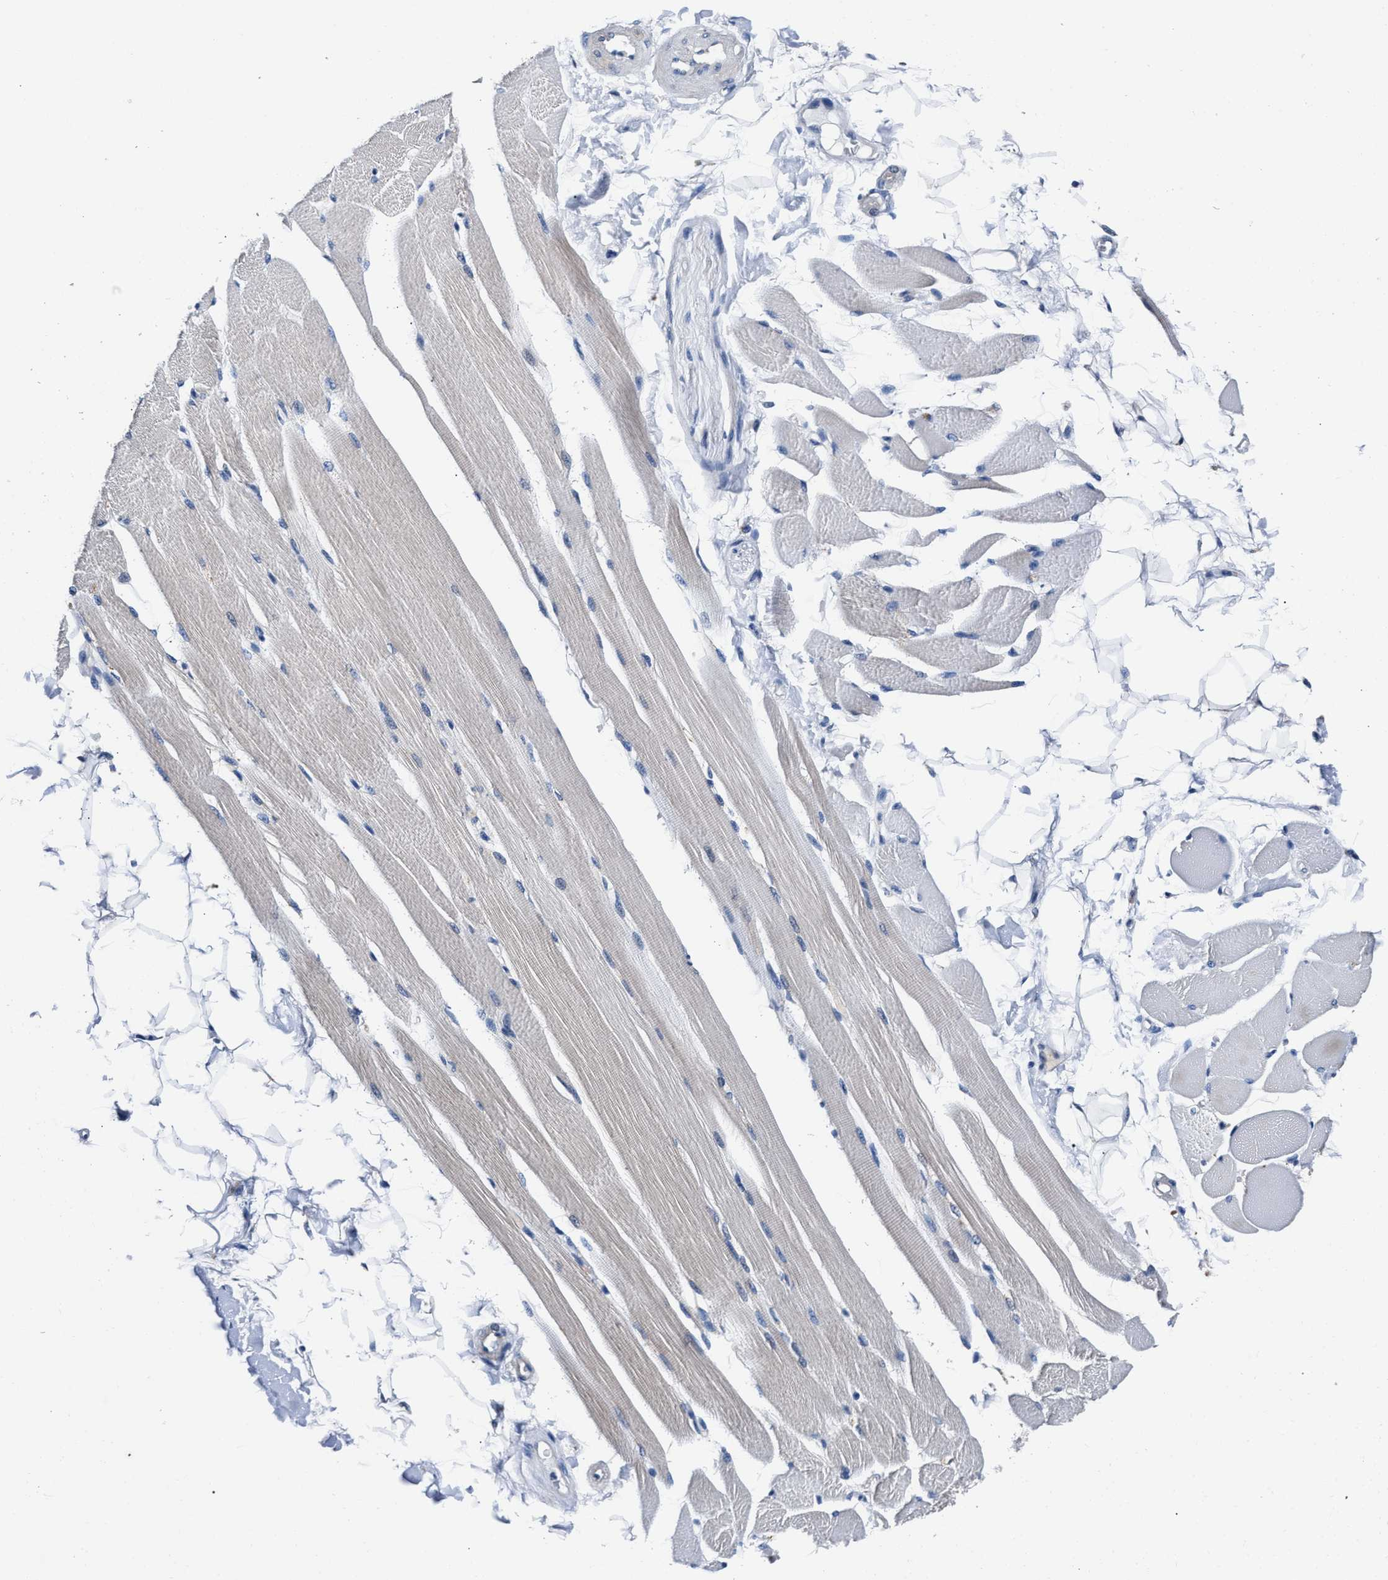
{"staining": {"intensity": "negative", "quantity": "none", "location": "none"}, "tissue": "skeletal muscle", "cell_type": "Myocytes", "image_type": "normal", "snomed": [{"axis": "morphology", "description": "Normal tissue, NOS"}, {"axis": "topography", "description": "Skeletal muscle"}, {"axis": "topography", "description": "Peripheral nerve tissue"}], "caption": "This photomicrograph is of benign skeletal muscle stained with immunohistochemistry to label a protein in brown with the nuclei are counter-stained blue. There is no expression in myocytes.", "gene": "GSTM1", "patient": {"sex": "female", "age": 84}}